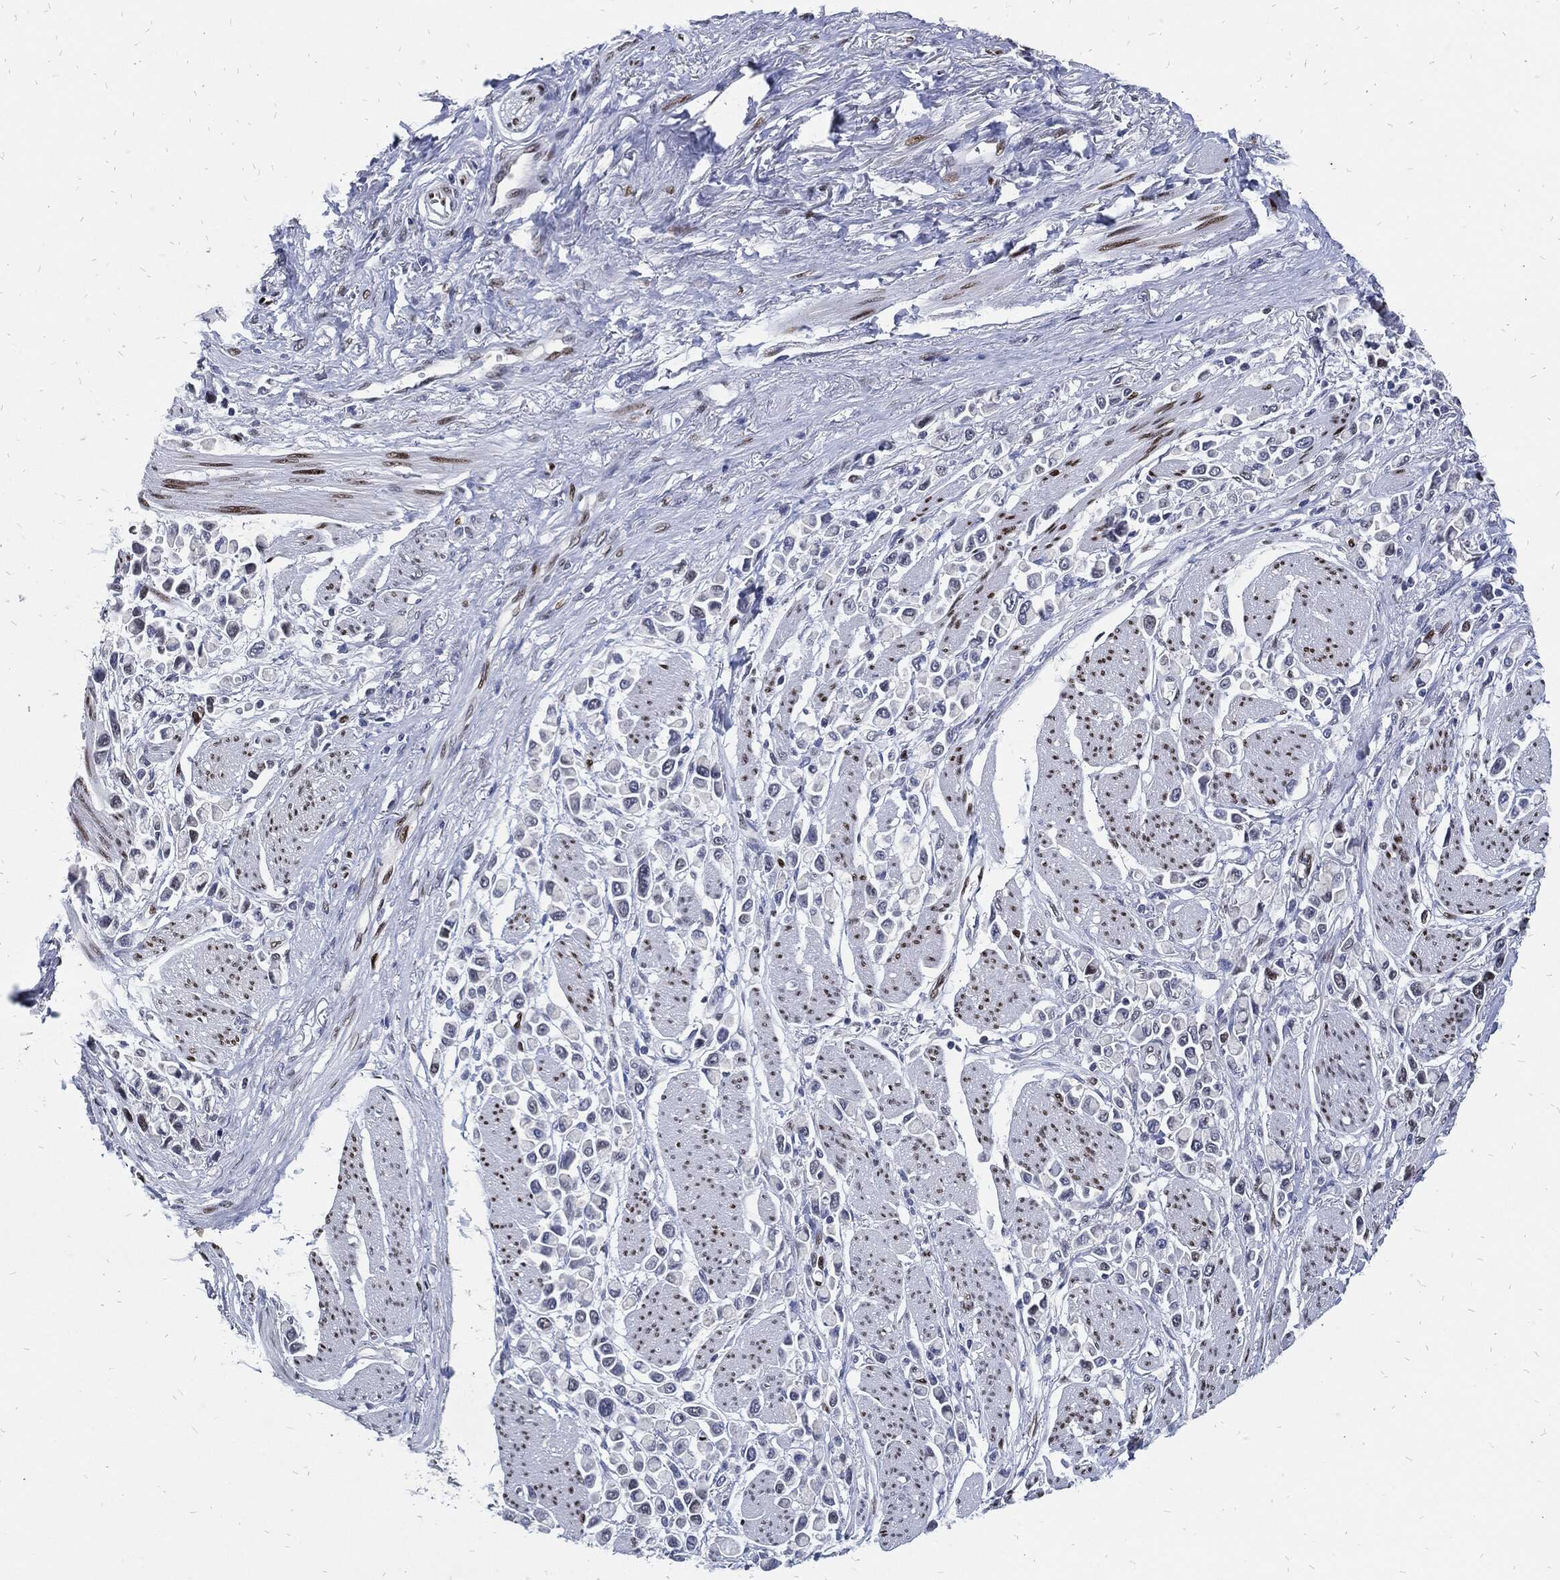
{"staining": {"intensity": "moderate", "quantity": "<25%", "location": "nuclear"}, "tissue": "stomach cancer", "cell_type": "Tumor cells", "image_type": "cancer", "snomed": [{"axis": "morphology", "description": "Adenocarcinoma, NOS"}, {"axis": "topography", "description": "Stomach"}], "caption": "A brown stain labels moderate nuclear staining of a protein in stomach adenocarcinoma tumor cells.", "gene": "JUN", "patient": {"sex": "female", "age": 81}}